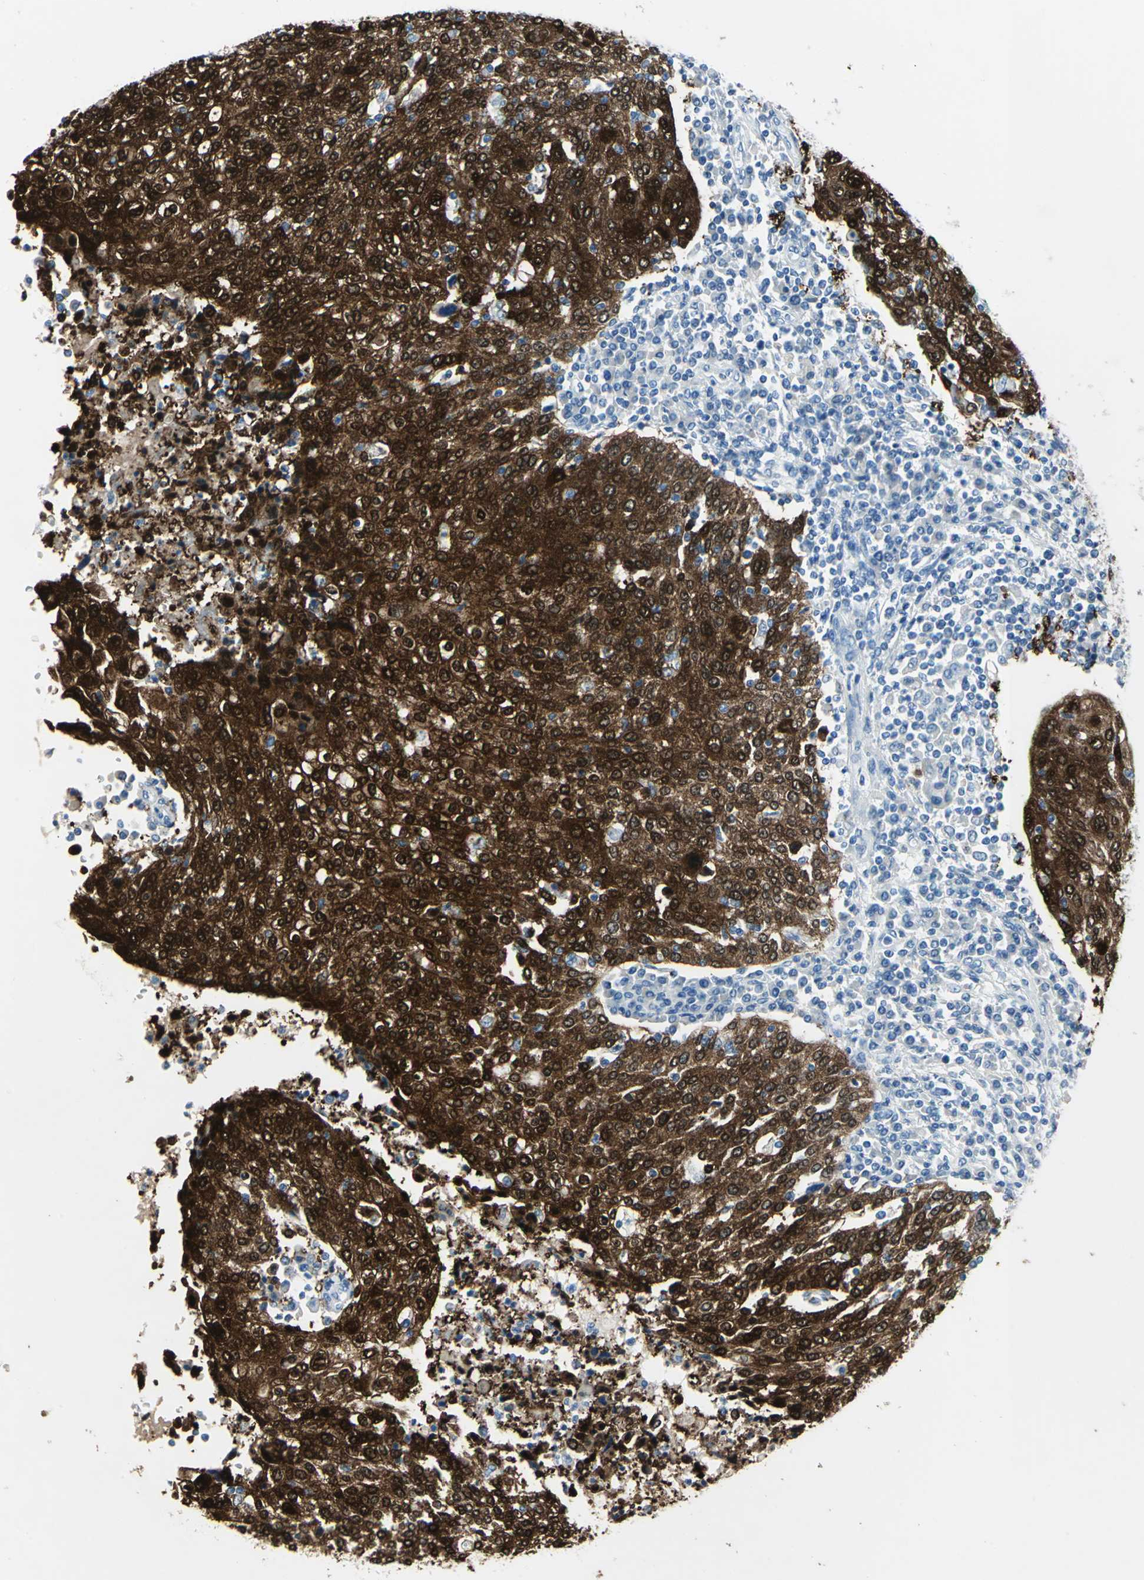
{"staining": {"intensity": "strong", "quantity": ">75%", "location": "cytoplasmic/membranous,nuclear"}, "tissue": "cervical cancer", "cell_type": "Tumor cells", "image_type": "cancer", "snomed": [{"axis": "morphology", "description": "Squamous cell carcinoma, NOS"}, {"axis": "topography", "description": "Cervix"}], "caption": "Cervical squamous cell carcinoma tissue displays strong cytoplasmic/membranous and nuclear positivity in approximately >75% of tumor cells, visualized by immunohistochemistry. (Brightfield microscopy of DAB IHC at high magnification).", "gene": "SFN", "patient": {"sex": "female", "age": 40}}